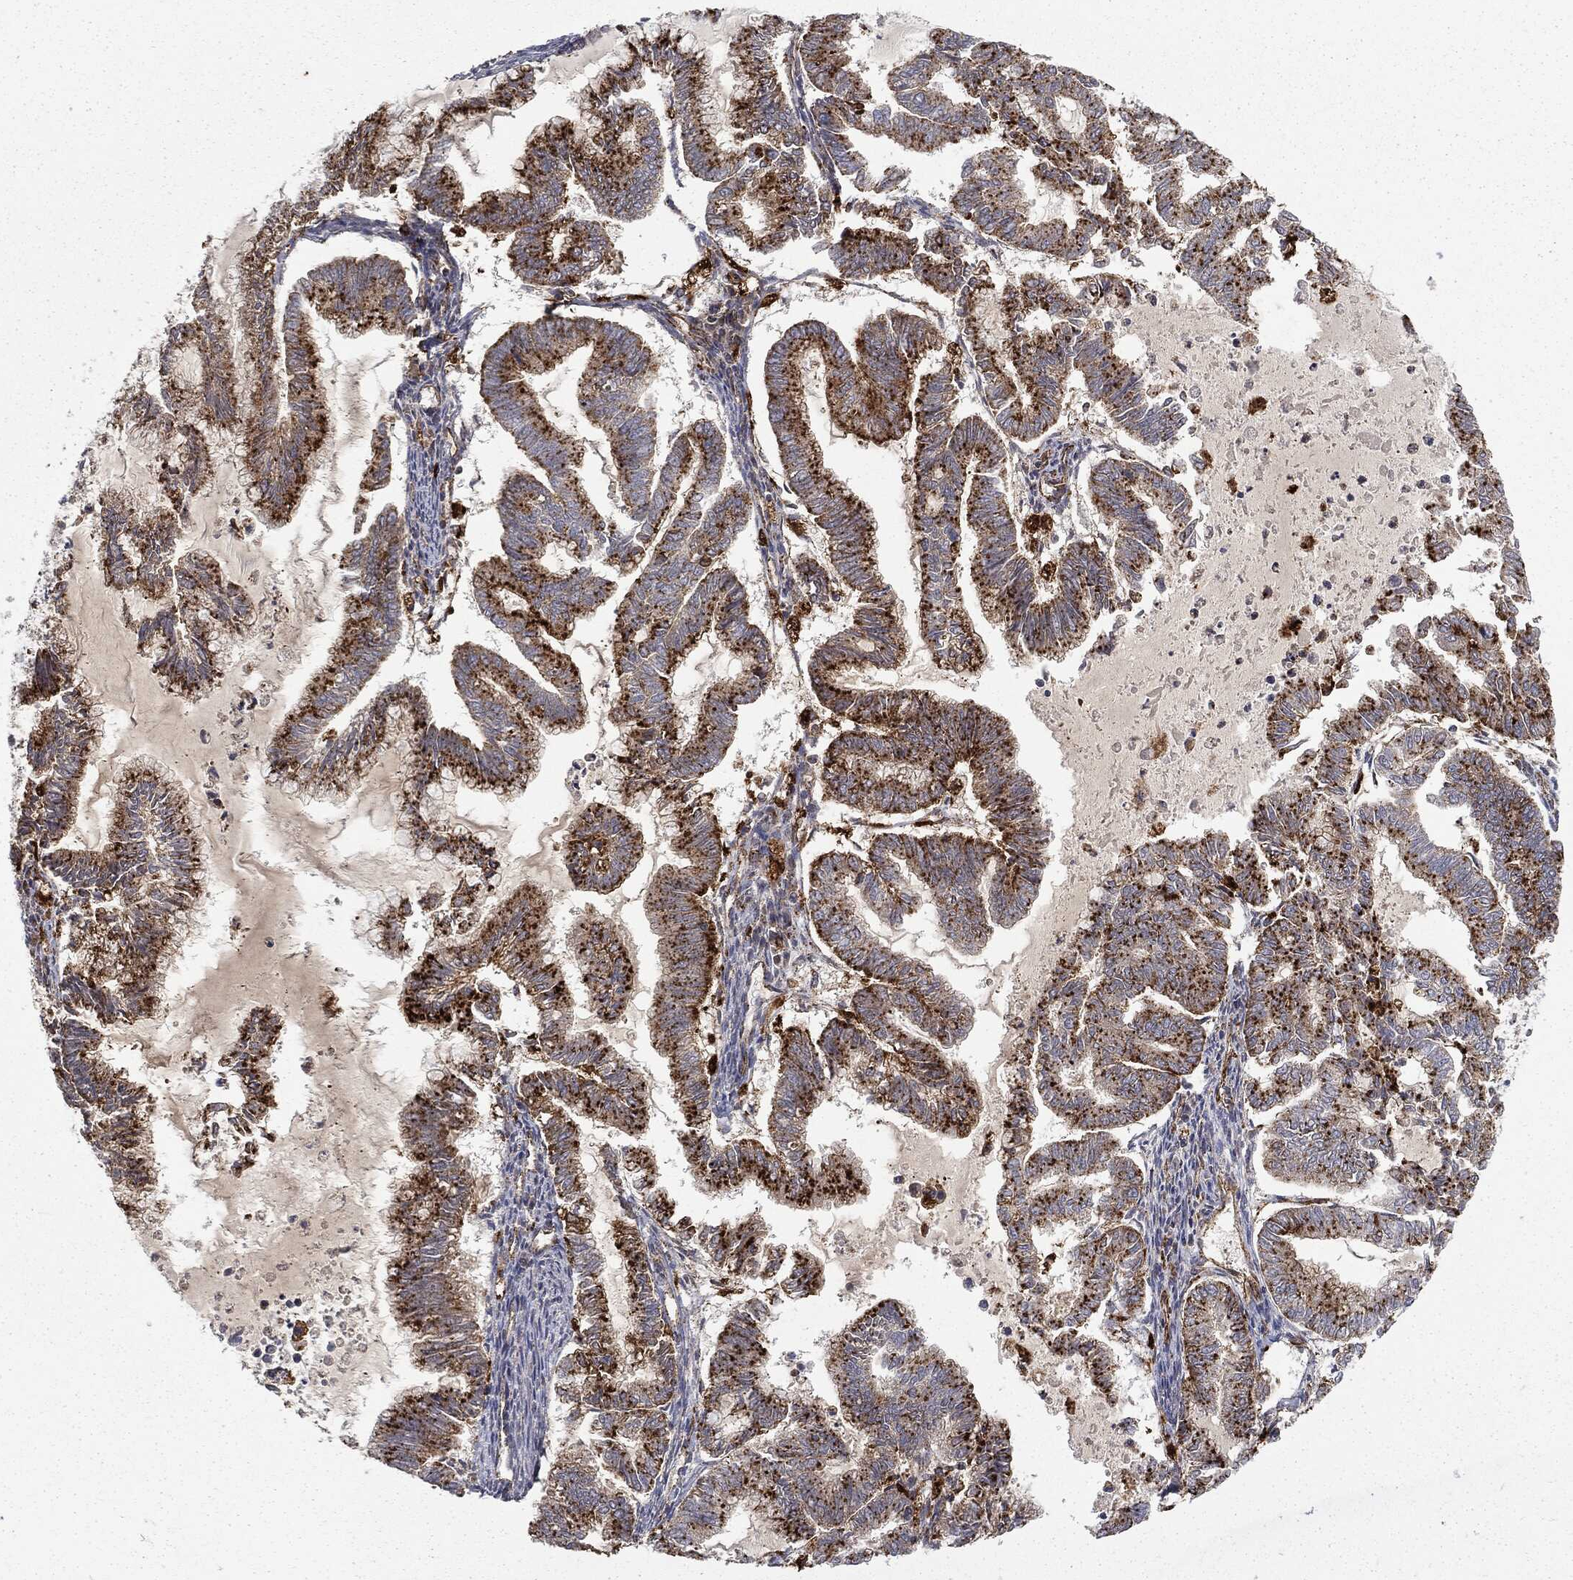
{"staining": {"intensity": "strong", "quantity": ">75%", "location": "cytoplasmic/membranous"}, "tissue": "endometrial cancer", "cell_type": "Tumor cells", "image_type": "cancer", "snomed": [{"axis": "morphology", "description": "Adenocarcinoma, NOS"}, {"axis": "topography", "description": "Endometrium"}], "caption": "Endometrial adenocarcinoma stained for a protein reveals strong cytoplasmic/membranous positivity in tumor cells.", "gene": "CTSA", "patient": {"sex": "female", "age": 79}}